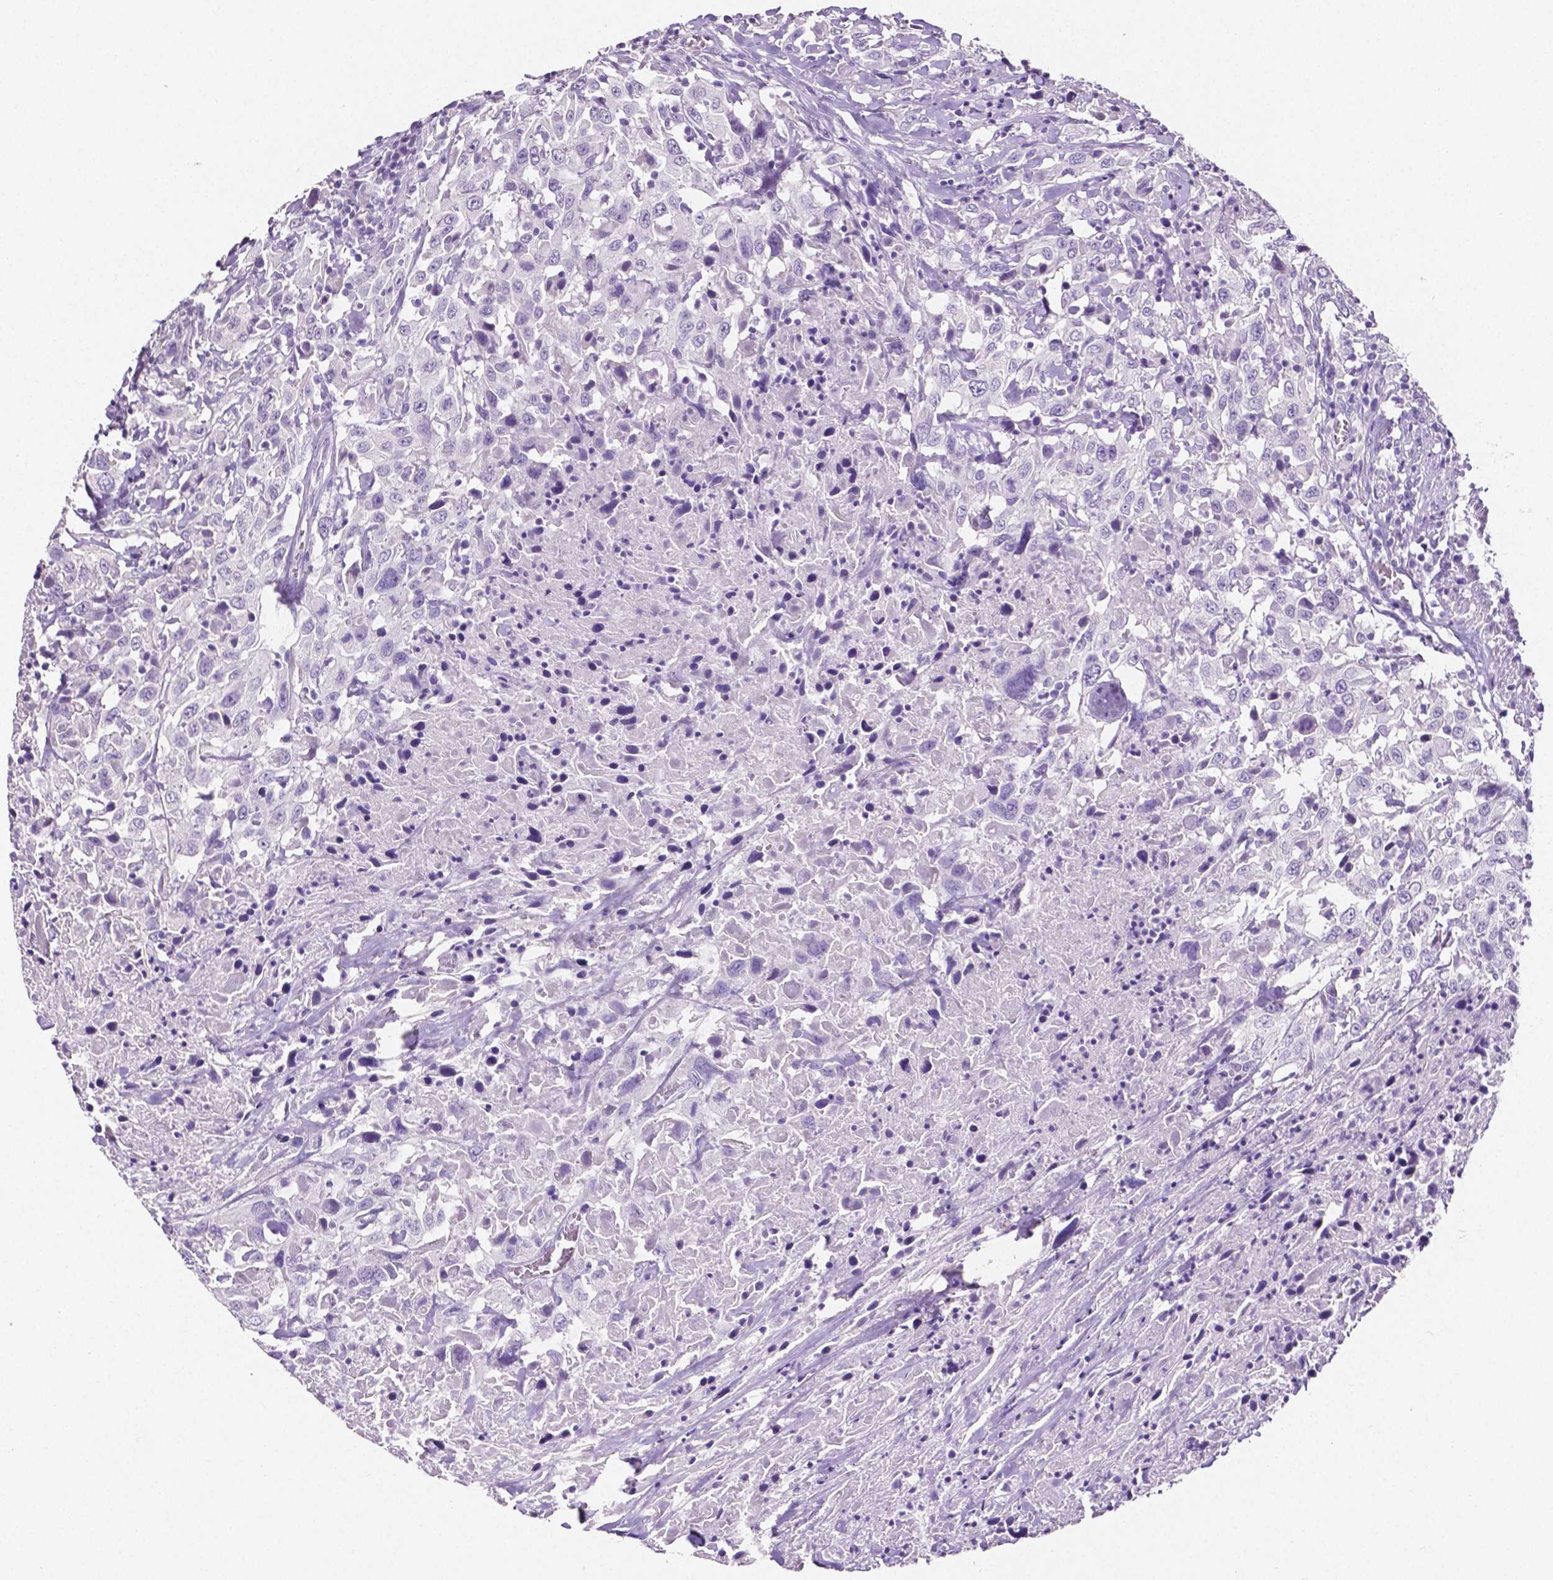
{"staining": {"intensity": "negative", "quantity": "none", "location": "none"}, "tissue": "urothelial cancer", "cell_type": "Tumor cells", "image_type": "cancer", "snomed": [{"axis": "morphology", "description": "Urothelial carcinoma, High grade"}, {"axis": "topography", "description": "Urinary bladder"}], "caption": "A micrograph of human urothelial carcinoma (high-grade) is negative for staining in tumor cells.", "gene": "SLC22A2", "patient": {"sex": "male", "age": 61}}